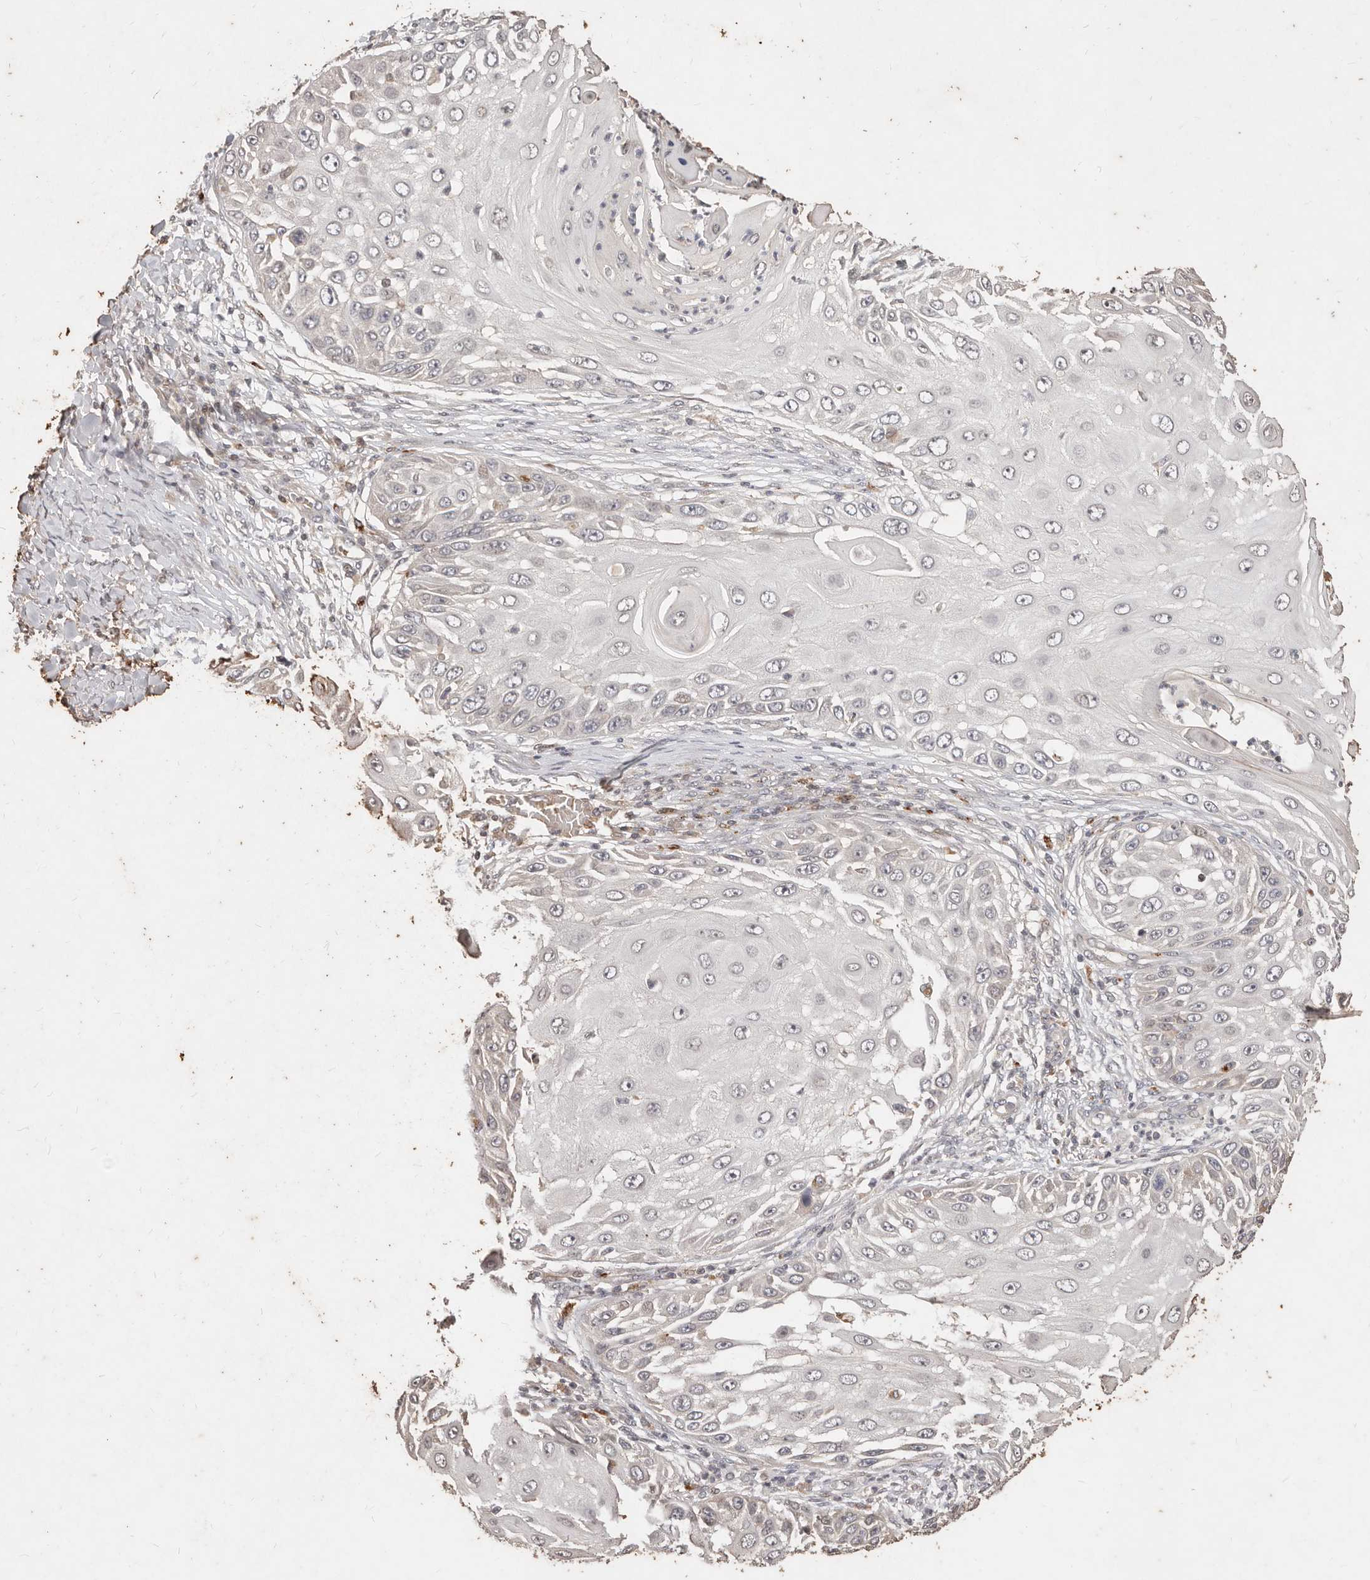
{"staining": {"intensity": "negative", "quantity": "none", "location": "none"}, "tissue": "skin cancer", "cell_type": "Tumor cells", "image_type": "cancer", "snomed": [{"axis": "morphology", "description": "Squamous cell carcinoma, NOS"}, {"axis": "topography", "description": "Skin"}], "caption": "Tumor cells are negative for protein expression in human squamous cell carcinoma (skin). (Immunohistochemistry, brightfield microscopy, high magnification).", "gene": "KIF9", "patient": {"sex": "female", "age": 44}}